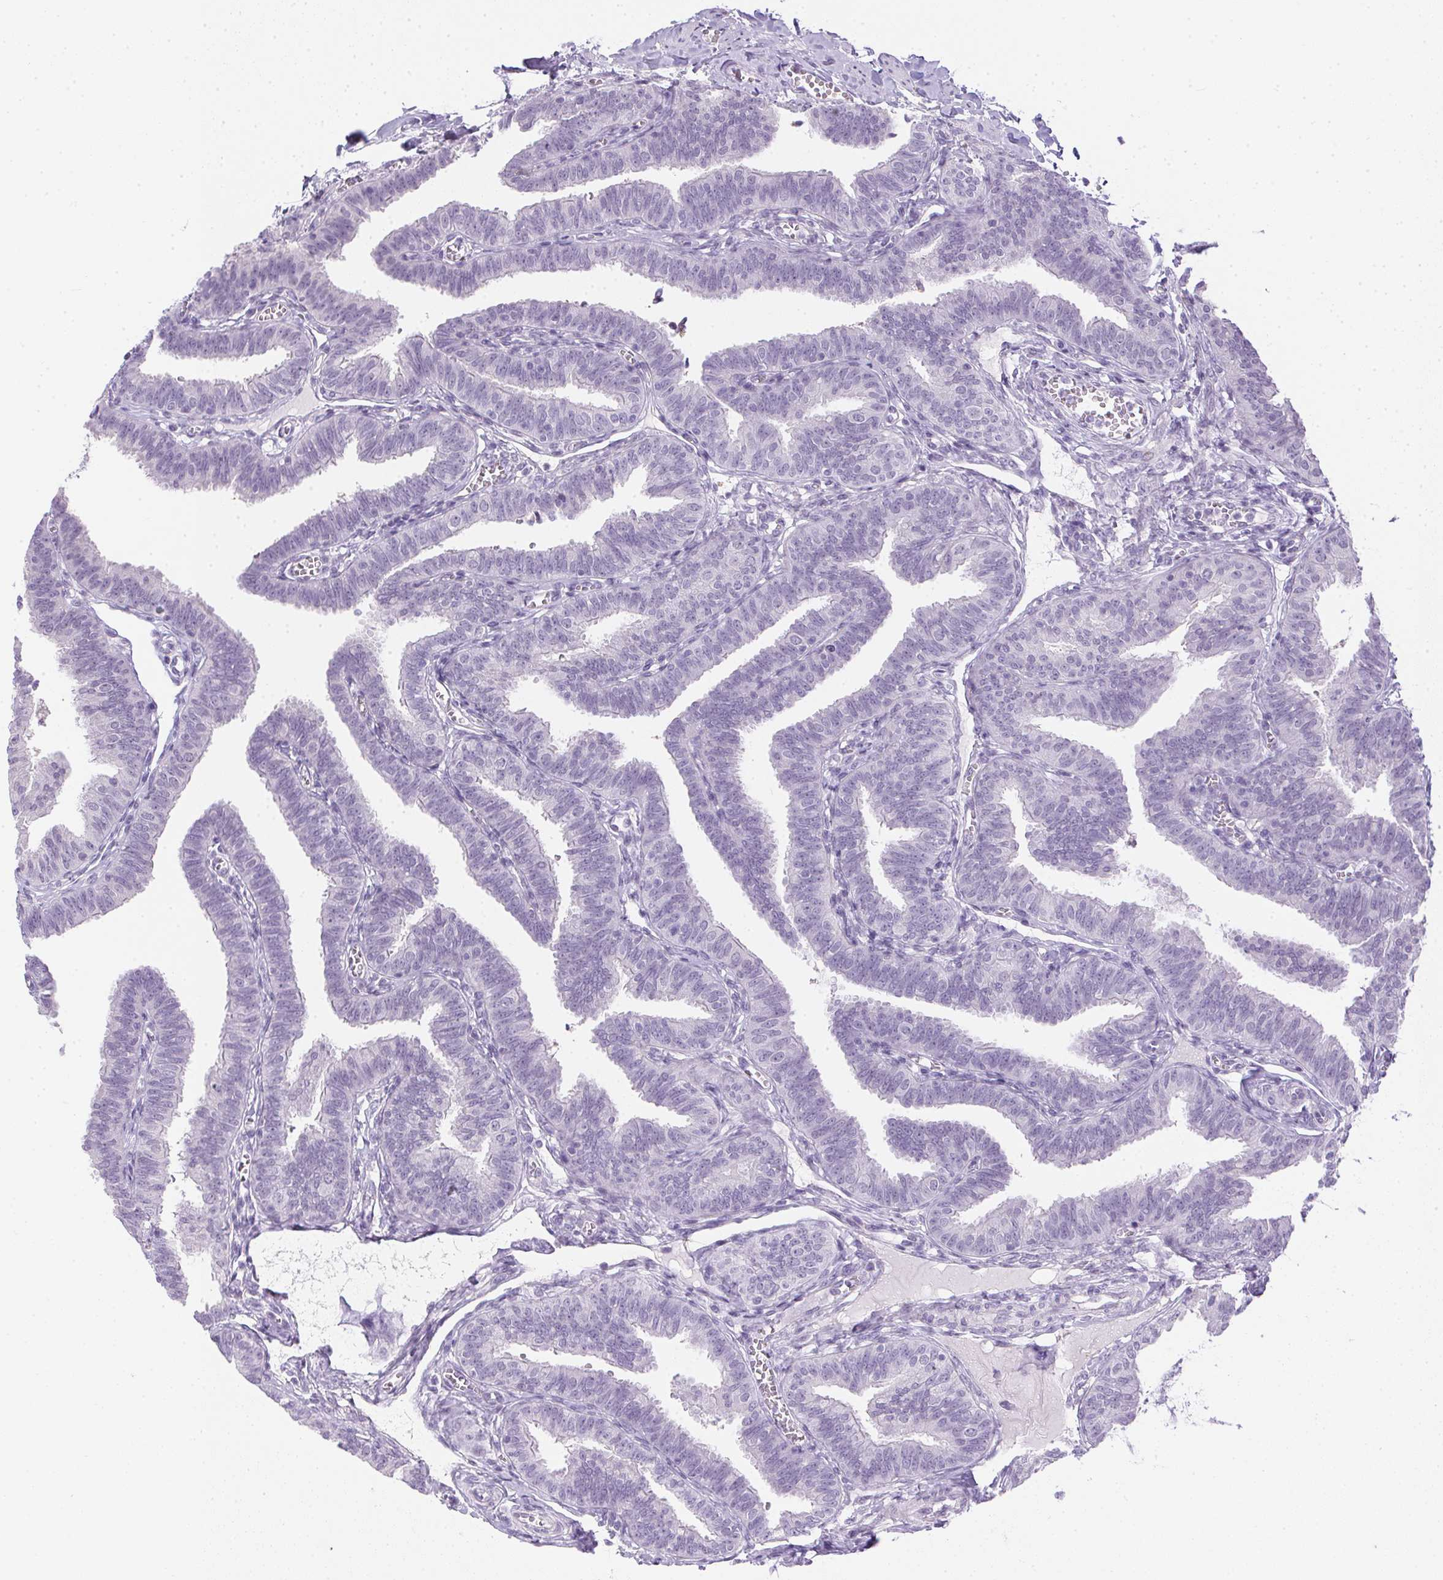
{"staining": {"intensity": "negative", "quantity": "none", "location": "none"}, "tissue": "fallopian tube", "cell_type": "Glandular cells", "image_type": "normal", "snomed": [{"axis": "morphology", "description": "Normal tissue, NOS"}, {"axis": "topography", "description": "Fallopian tube"}], "caption": "Micrograph shows no significant protein expression in glandular cells of unremarkable fallopian tube. (DAB immunohistochemistry with hematoxylin counter stain).", "gene": "PRL", "patient": {"sex": "female", "age": 25}}